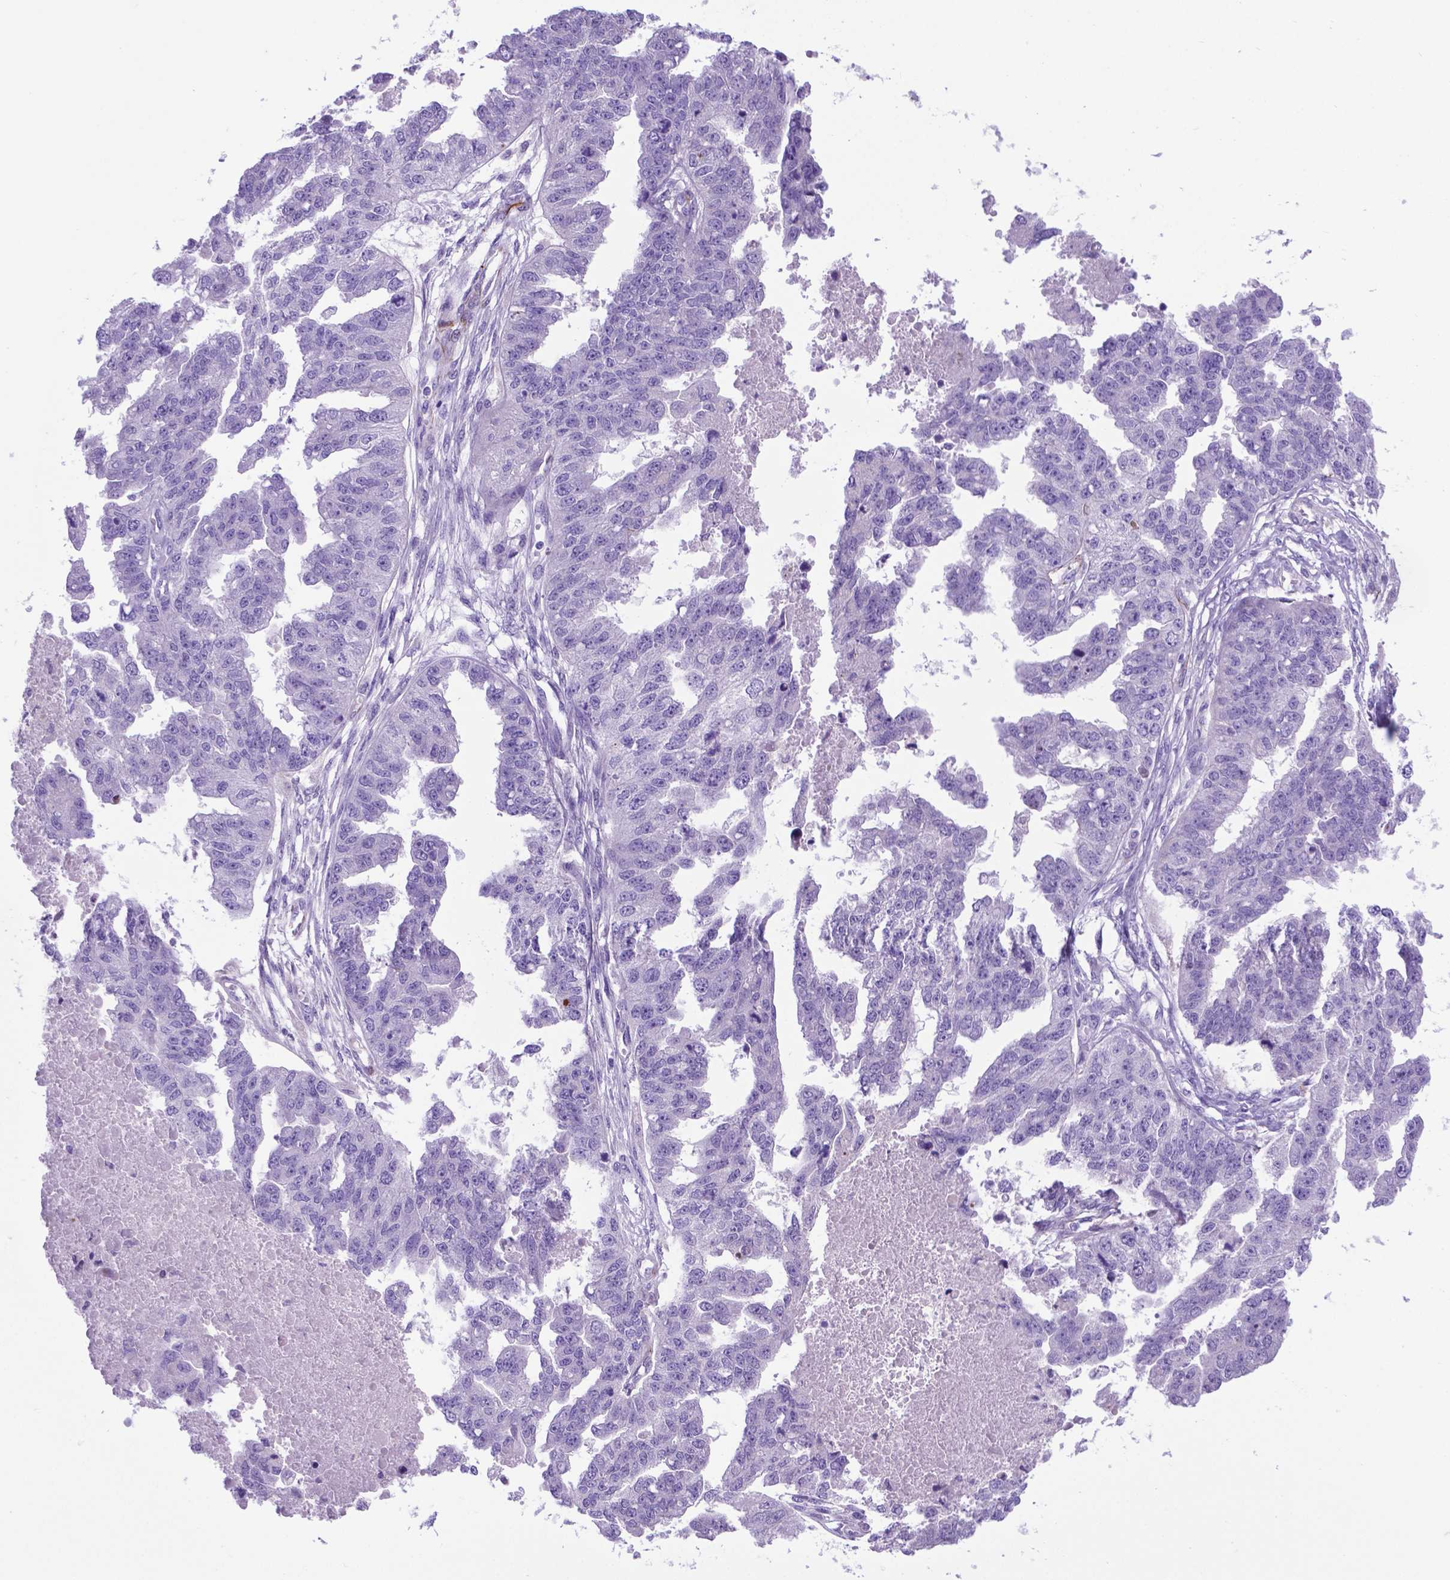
{"staining": {"intensity": "negative", "quantity": "none", "location": "none"}, "tissue": "ovarian cancer", "cell_type": "Tumor cells", "image_type": "cancer", "snomed": [{"axis": "morphology", "description": "Cystadenocarcinoma, serous, NOS"}, {"axis": "topography", "description": "Ovary"}], "caption": "DAB (3,3'-diaminobenzidine) immunohistochemical staining of ovarian cancer (serous cystadenocarcinoma) displays no significant positivity in tumor cells.", "gene": "LZTR1", "patient": {"sex": "female", "age": 58}}